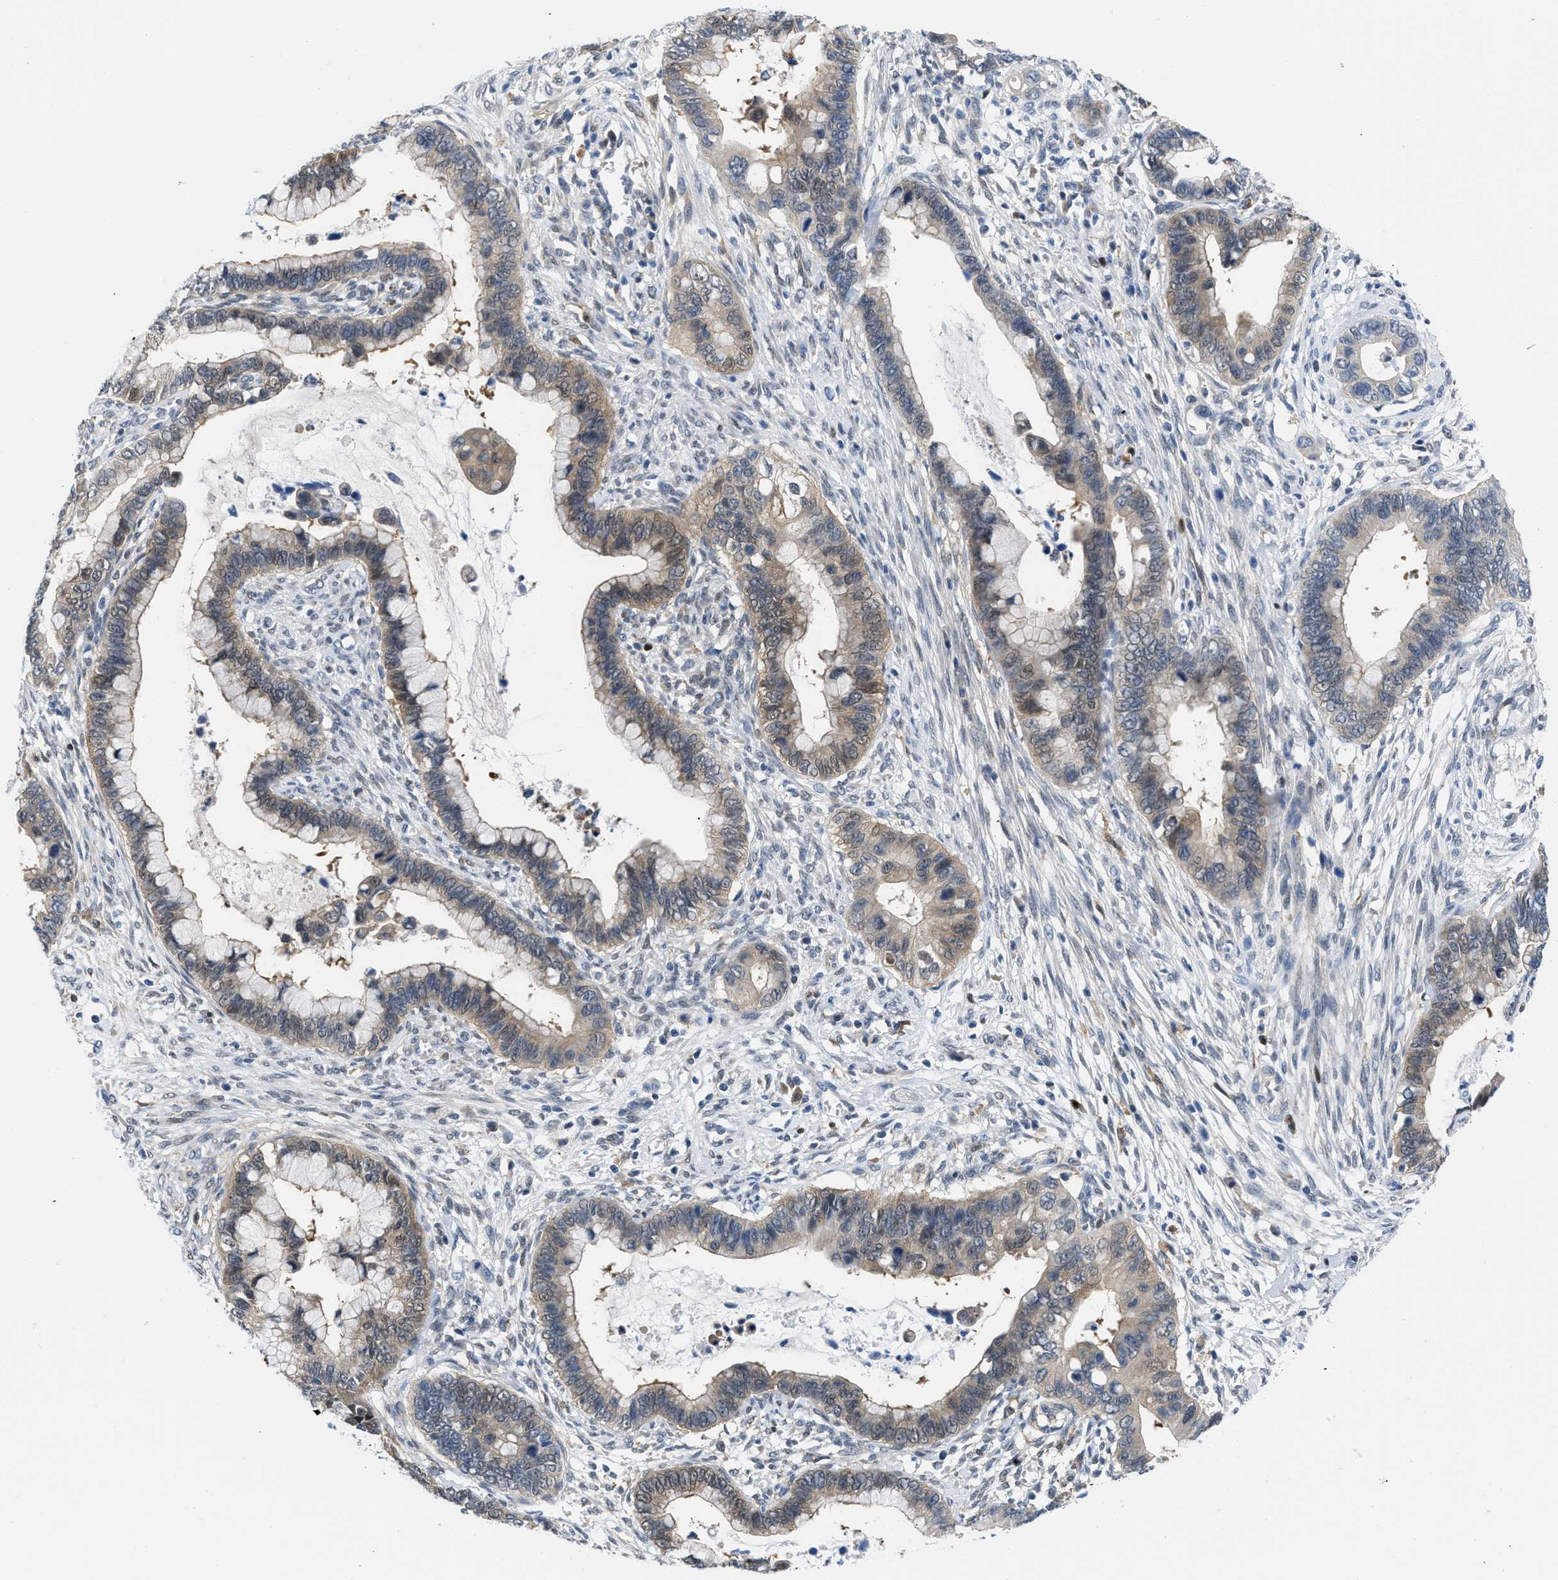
{"staining": {"intensity": "weak", "quantity": "25%-75%", "location": "cytoplasmic/membranous"}, "tissue": "cervical cancer", "cell_type": "Tumor cells", "image_type": "cancer", "snomed": [{"axis": "morphology", "description": "Adenocarcinoma, NOS"}, {"axis": "topography", "description": "Cervix"}], "caption": "This is an image of IHC staining of cervical cancer, which shows weak expression in the cytoplasmic/membranous of tumor cells.", "gene": "CBR1", "patient": {"sex": "female", "age": 44}}